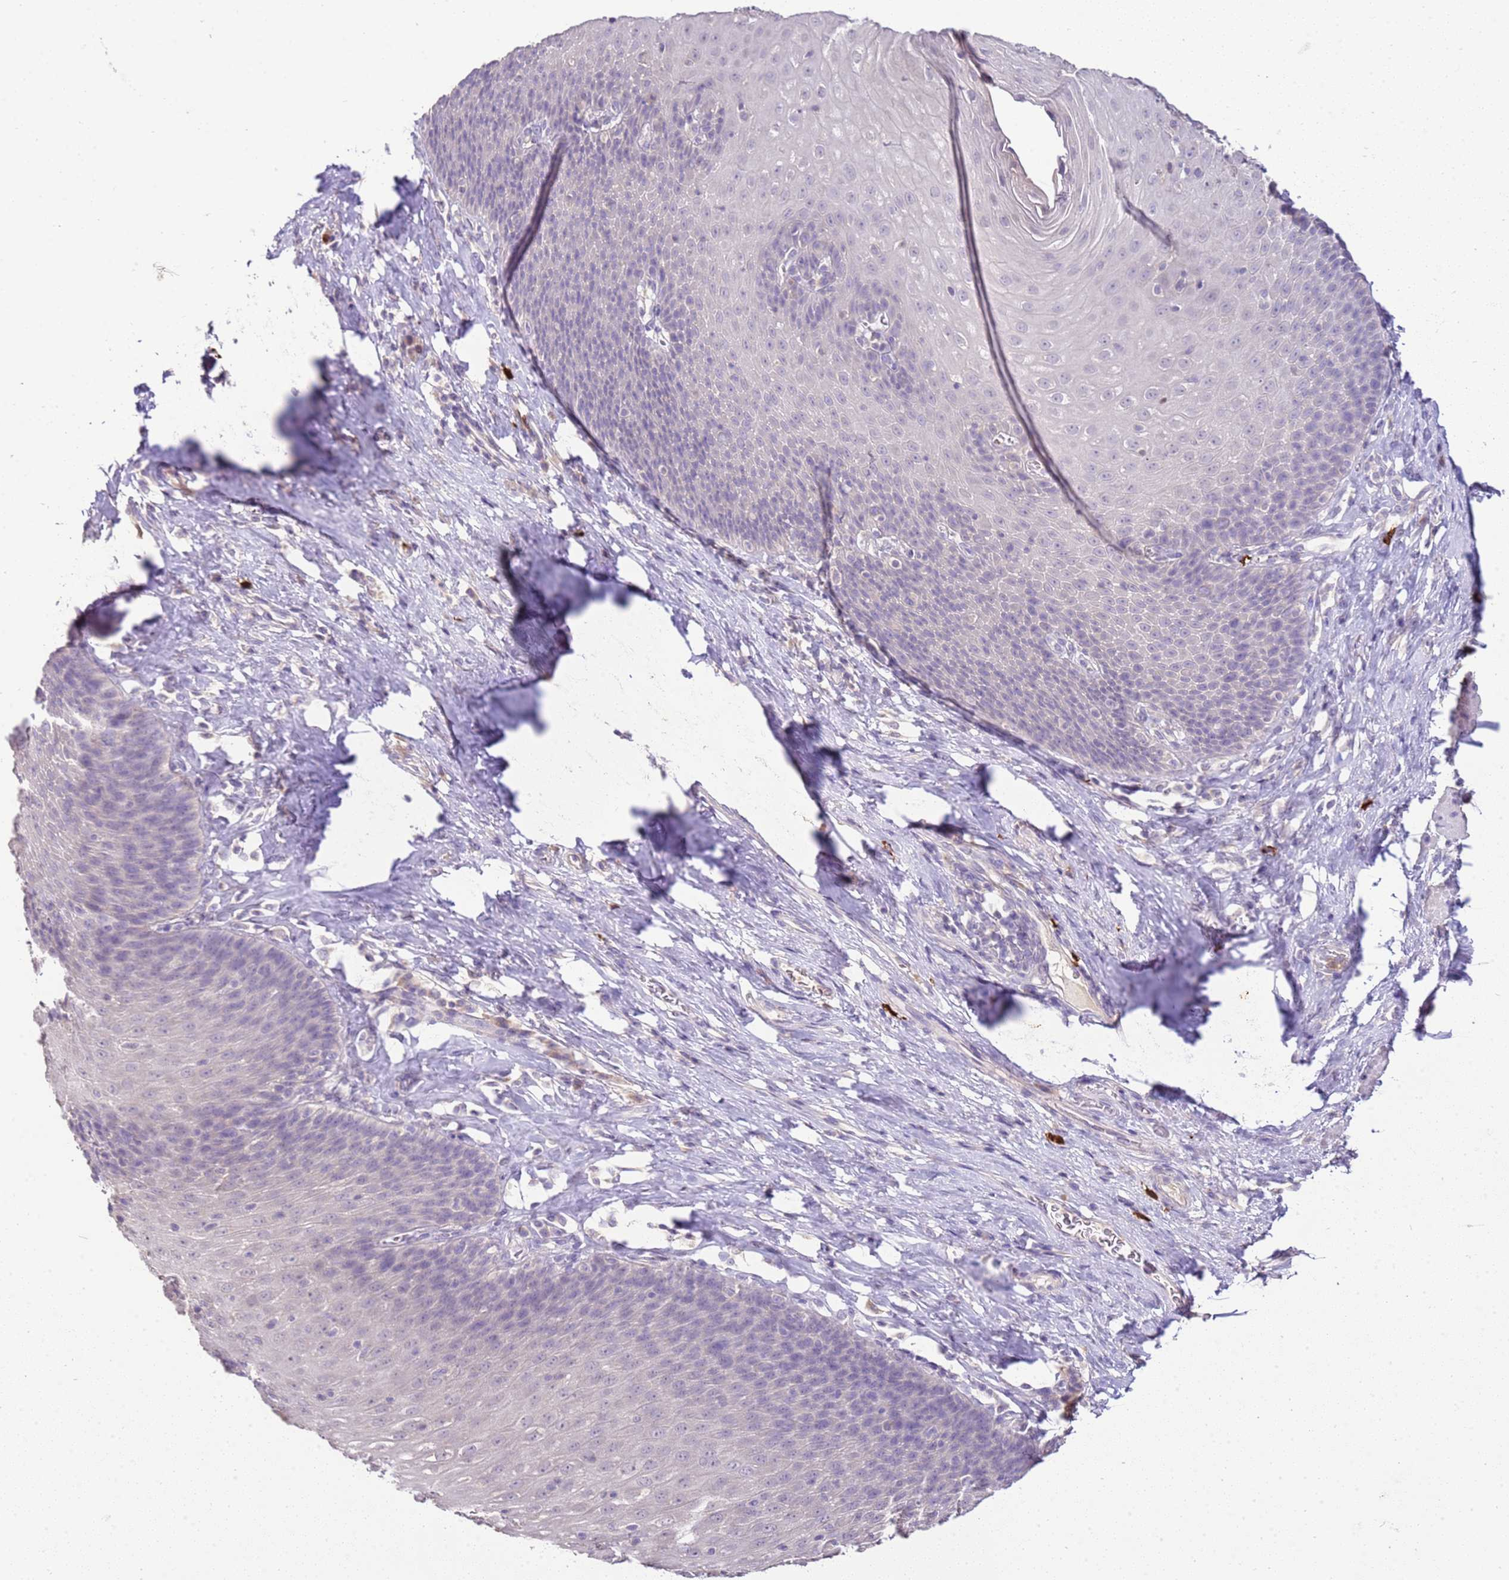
{"staining": {"intensity": "negative", "quantity": "none", "location": "none"}, "tissue": "esophagus", "cell_type": "Squamous epithelial cells", "image_type": "normal", "snomed": [{"axis": "morphology", "description": "Normal tissue, NOS"}, {"axis": "topography", "description": "Esophagus"}], "caption": "IHC image of normal esophagus: esophagus stained with DAB (3,3'-diaminobenzidine) reveals no significant protein staining in squamous epithelial cells.", "gene": "IL2RG", "patient": {"sex": "female", "age": 61}}